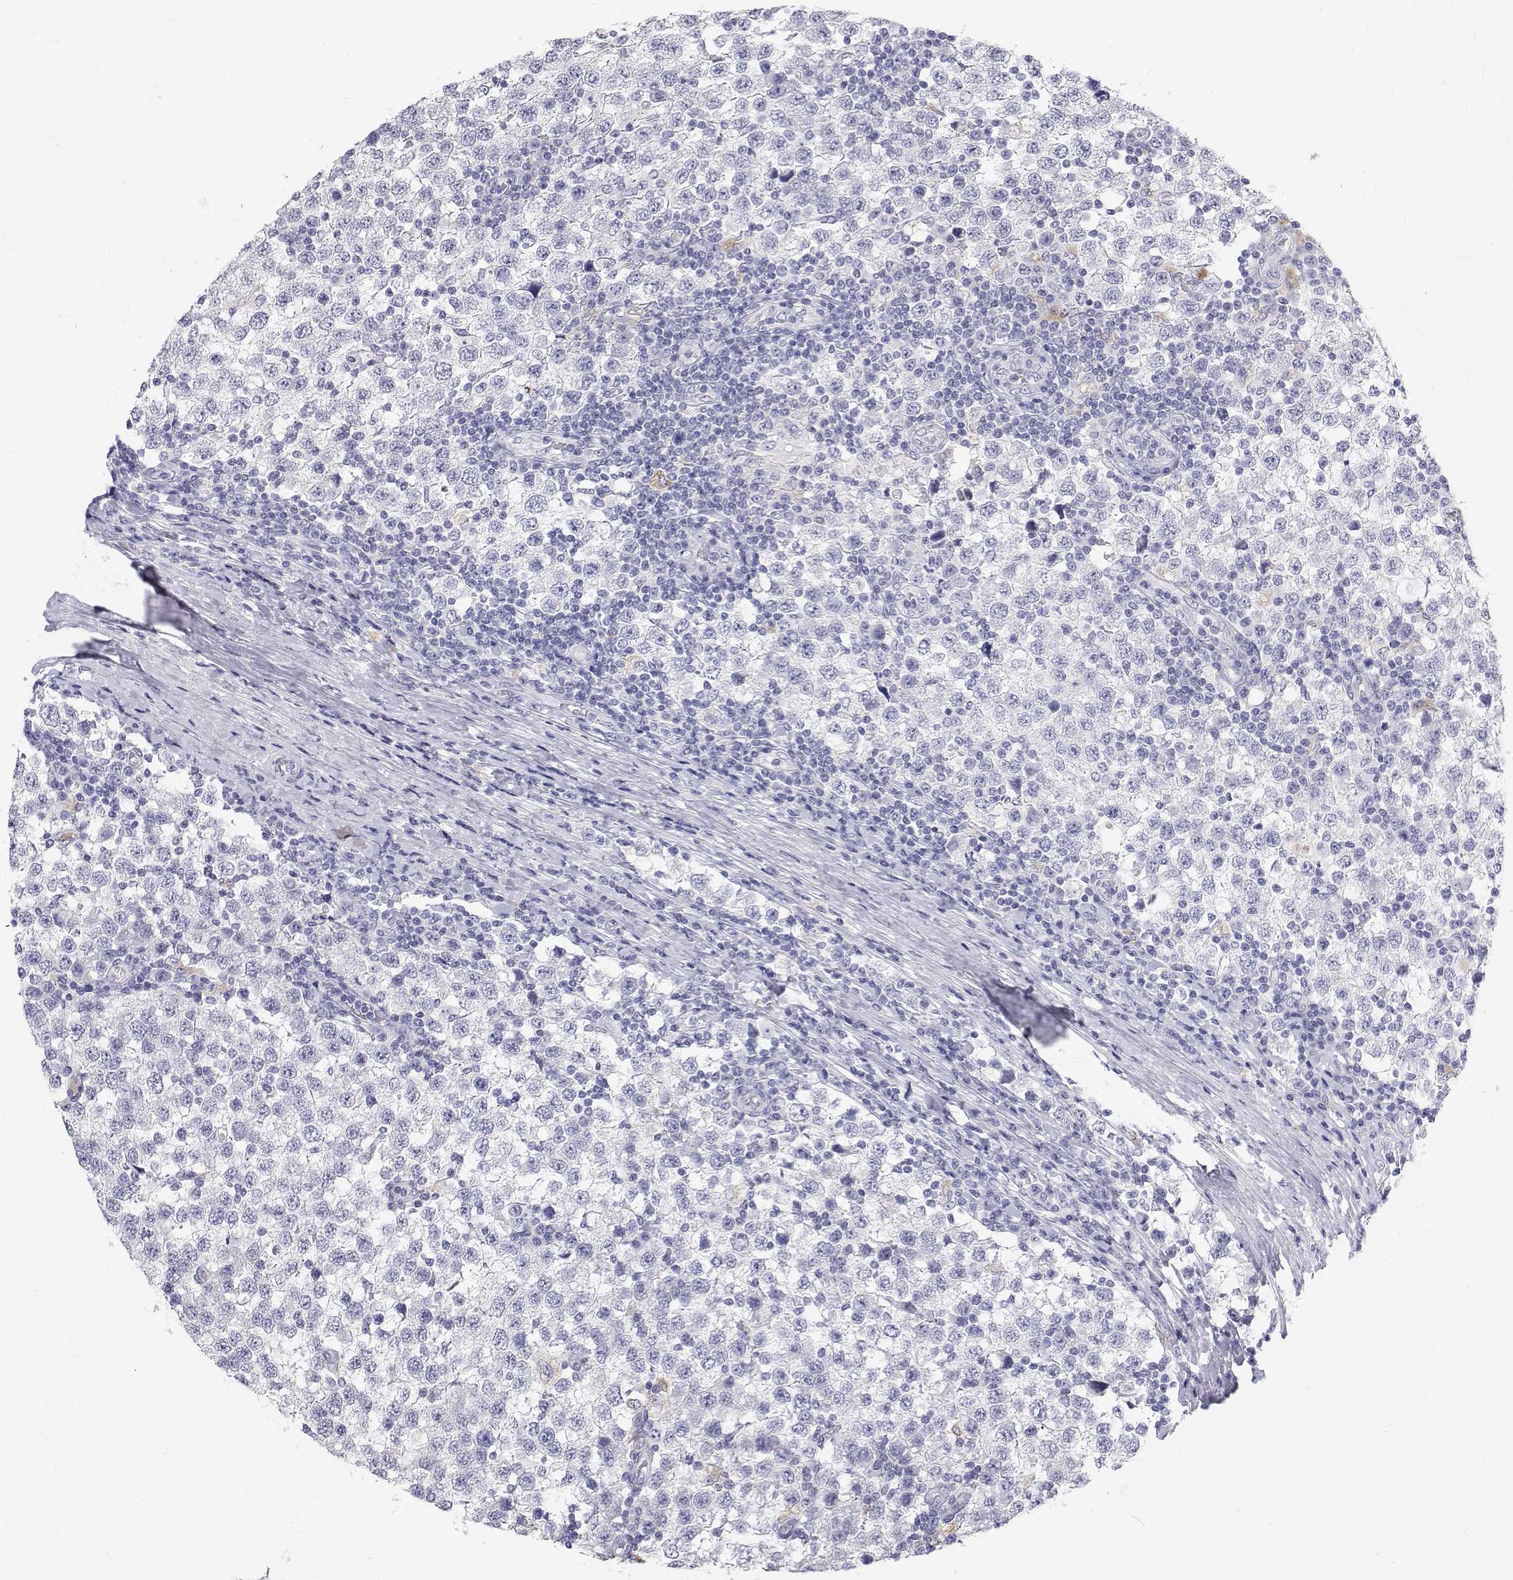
{"staining": {"intensity": "negative", "quantity": "none", "location": "none"}, "tissue": "testis cancer", "cell_type": "Tumor cells", "image_type": "cancer", "snomed": [{"axis": "morphology", "description": "Seminoma, NOS"}, {"axis": "topography", "description": "Testis"}], "caption": "This image is of testis seminoma stained with immunohistochemistry to label a protein in brown with the nuclei are counter-stained blue. There is no staining in tumor cells.", "gene": "NCR2", "patient": {"sex": "male", "age": 34}}